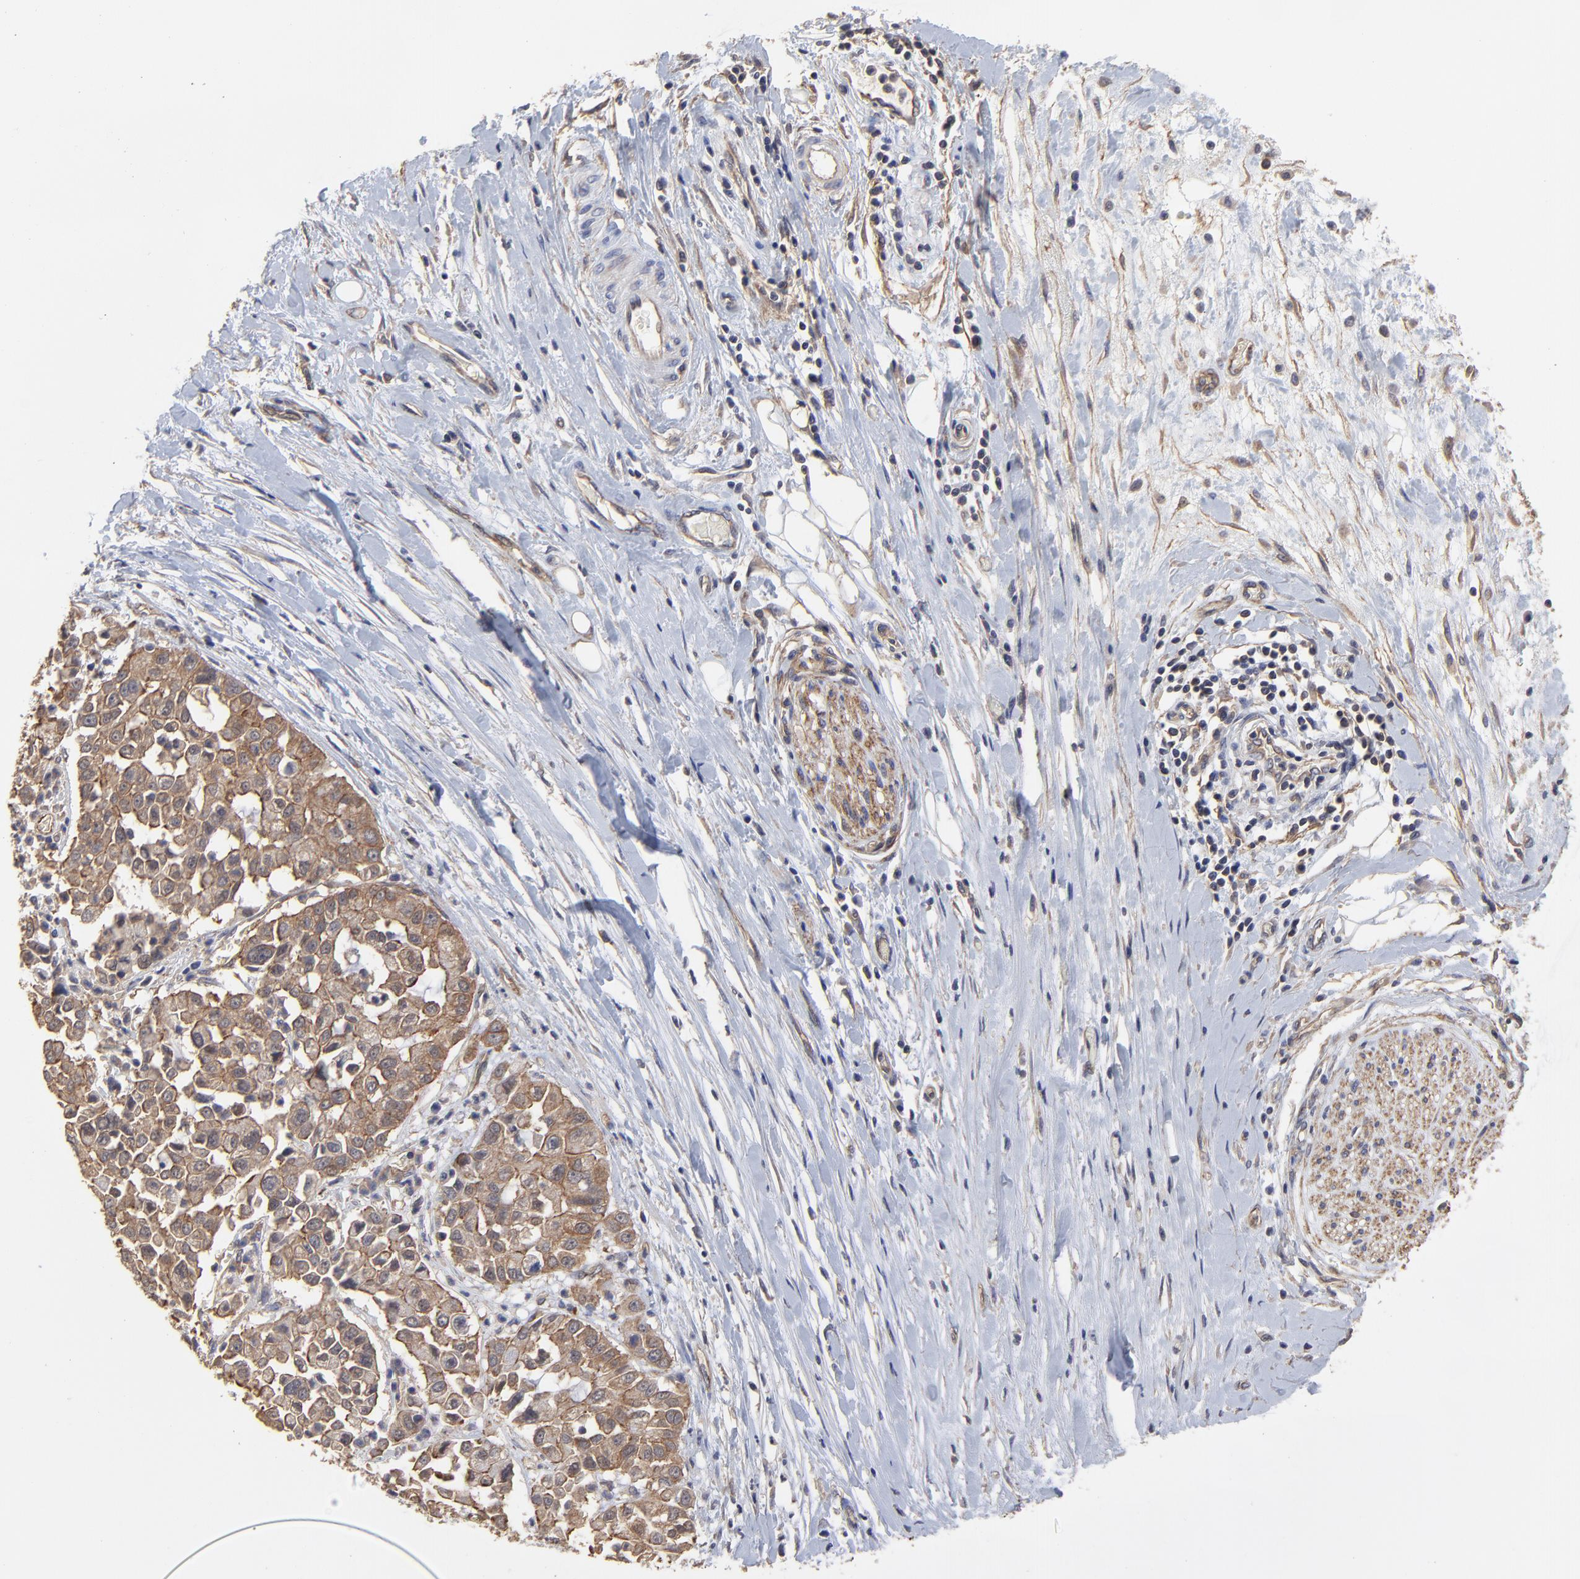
{"staining": {"intensity": "moderate", "quantity": ">75%", "location": "cytoplasmic/membranous"}, "tissue": "pancreatic cancer", "cell_type": "Tumor cells", "image_type": "cancer", "snomed": [{"axis": "morphology", "description": "Adenocarcinoma, NOS"}, {"axis": "topography", "description": "Pancreas"}], "caption": "A medium amount of moderate cytoplasmic/membranous expression is identified in about >75% of tumor cells in pancreatic adenocarcinoma tissue. (DAB (3,3'-diaminobenzidine) IHC with brightfield microscopy, high magnification).", "gene": "ARMT1", "patient": {"sex": "female", "age": 52}}